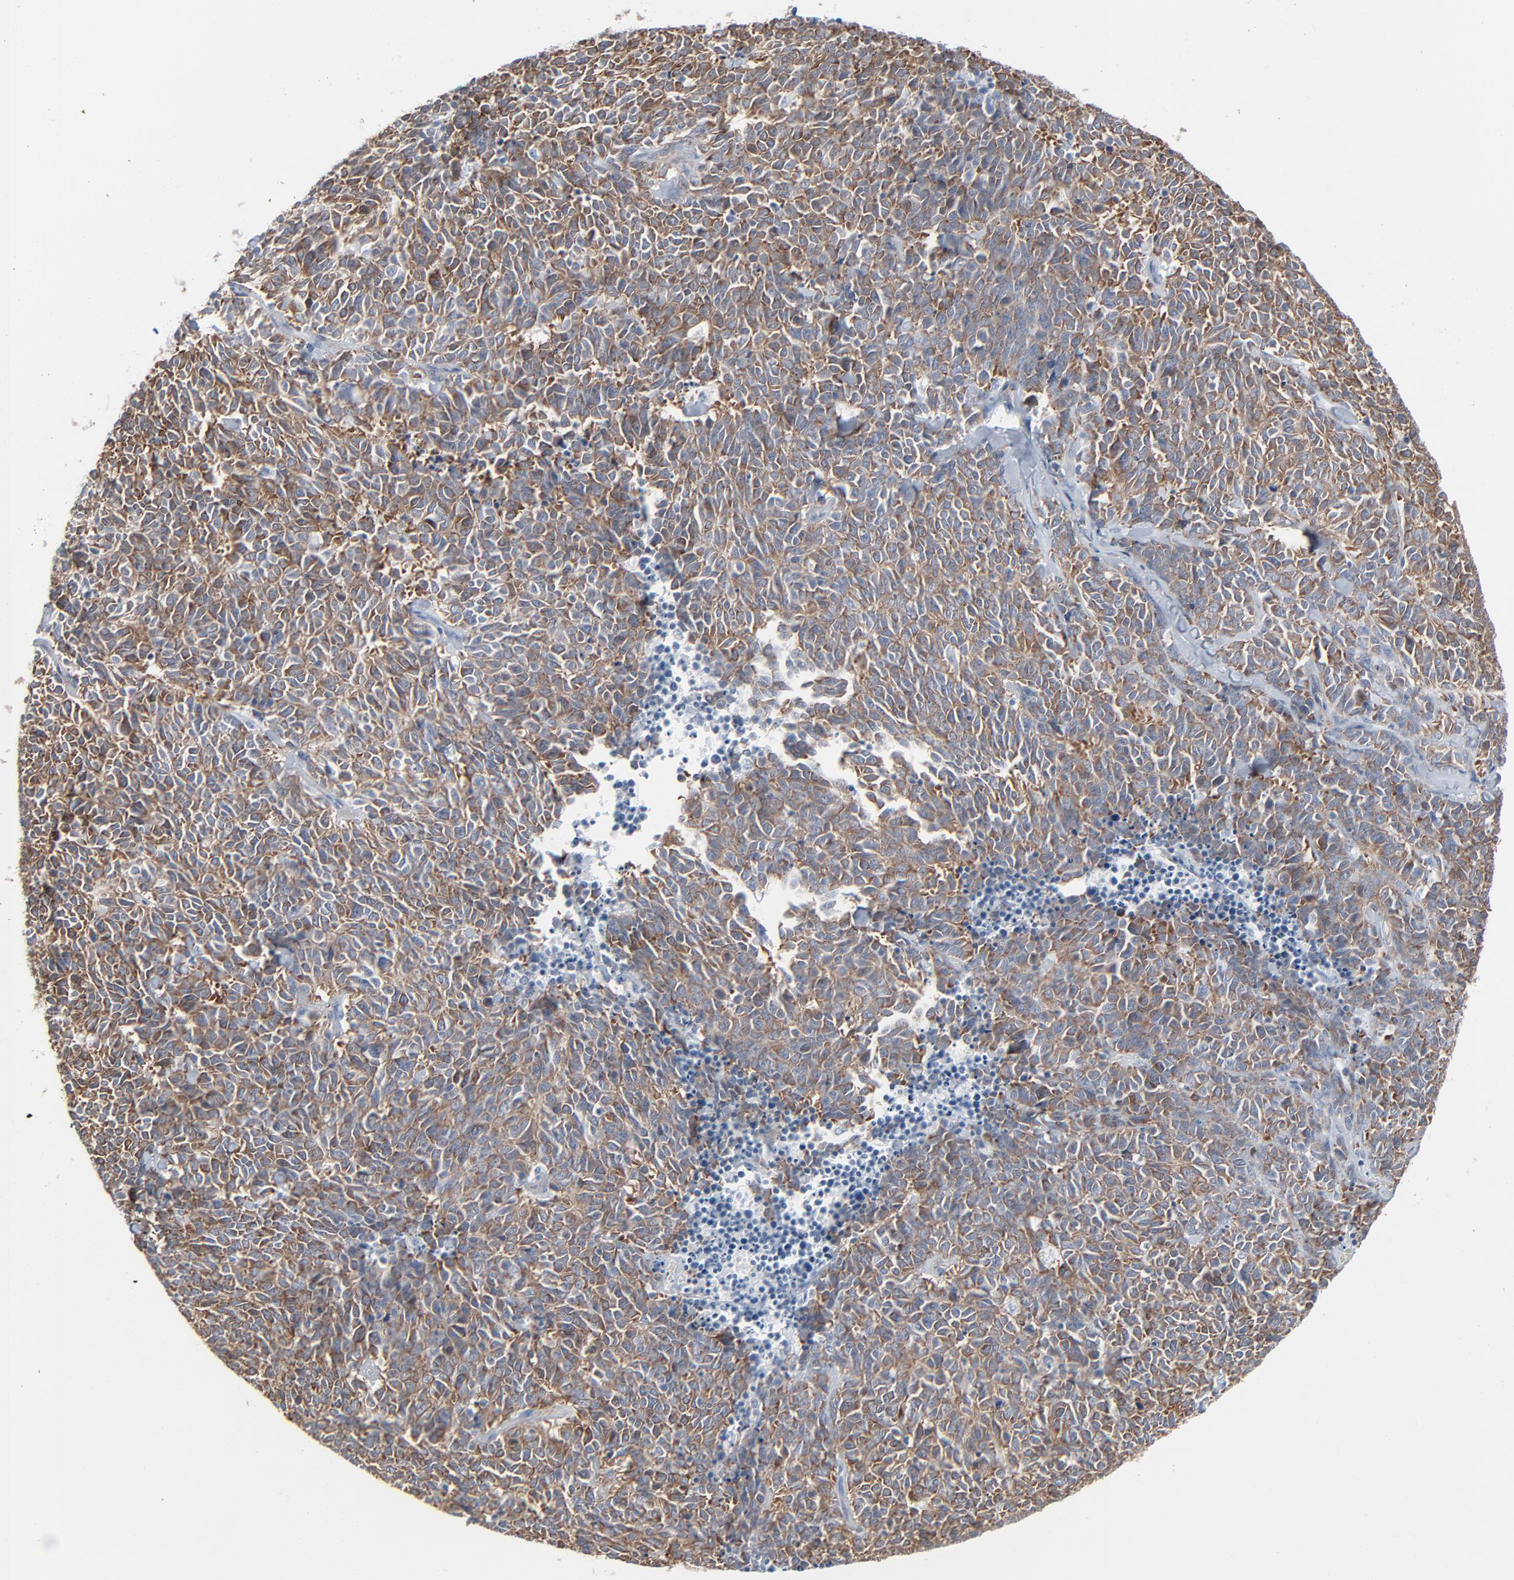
{"staining": {"intensity": "moderate", "quantity": ">75%", "location": "cytoplasmic/membranous"}, "tissue": "lung cancer", "cell_type": "Tumor cells", "image_type": "cancer", "snomed": [{"axis": "morphology", "description": "Neoplasm, malignant, NOS"}, {"axis": "topography", "description": "Lung"}], "caption": "The histopathology image exhibits immunohistochemical staining of lung cancer (malignant neoplasm). There is moderate cytoplasmic/membranous positivity is present in about >75% of tumor cells.", "gene": "OPTN", "patient": {"sex": "female", "age": 58}}